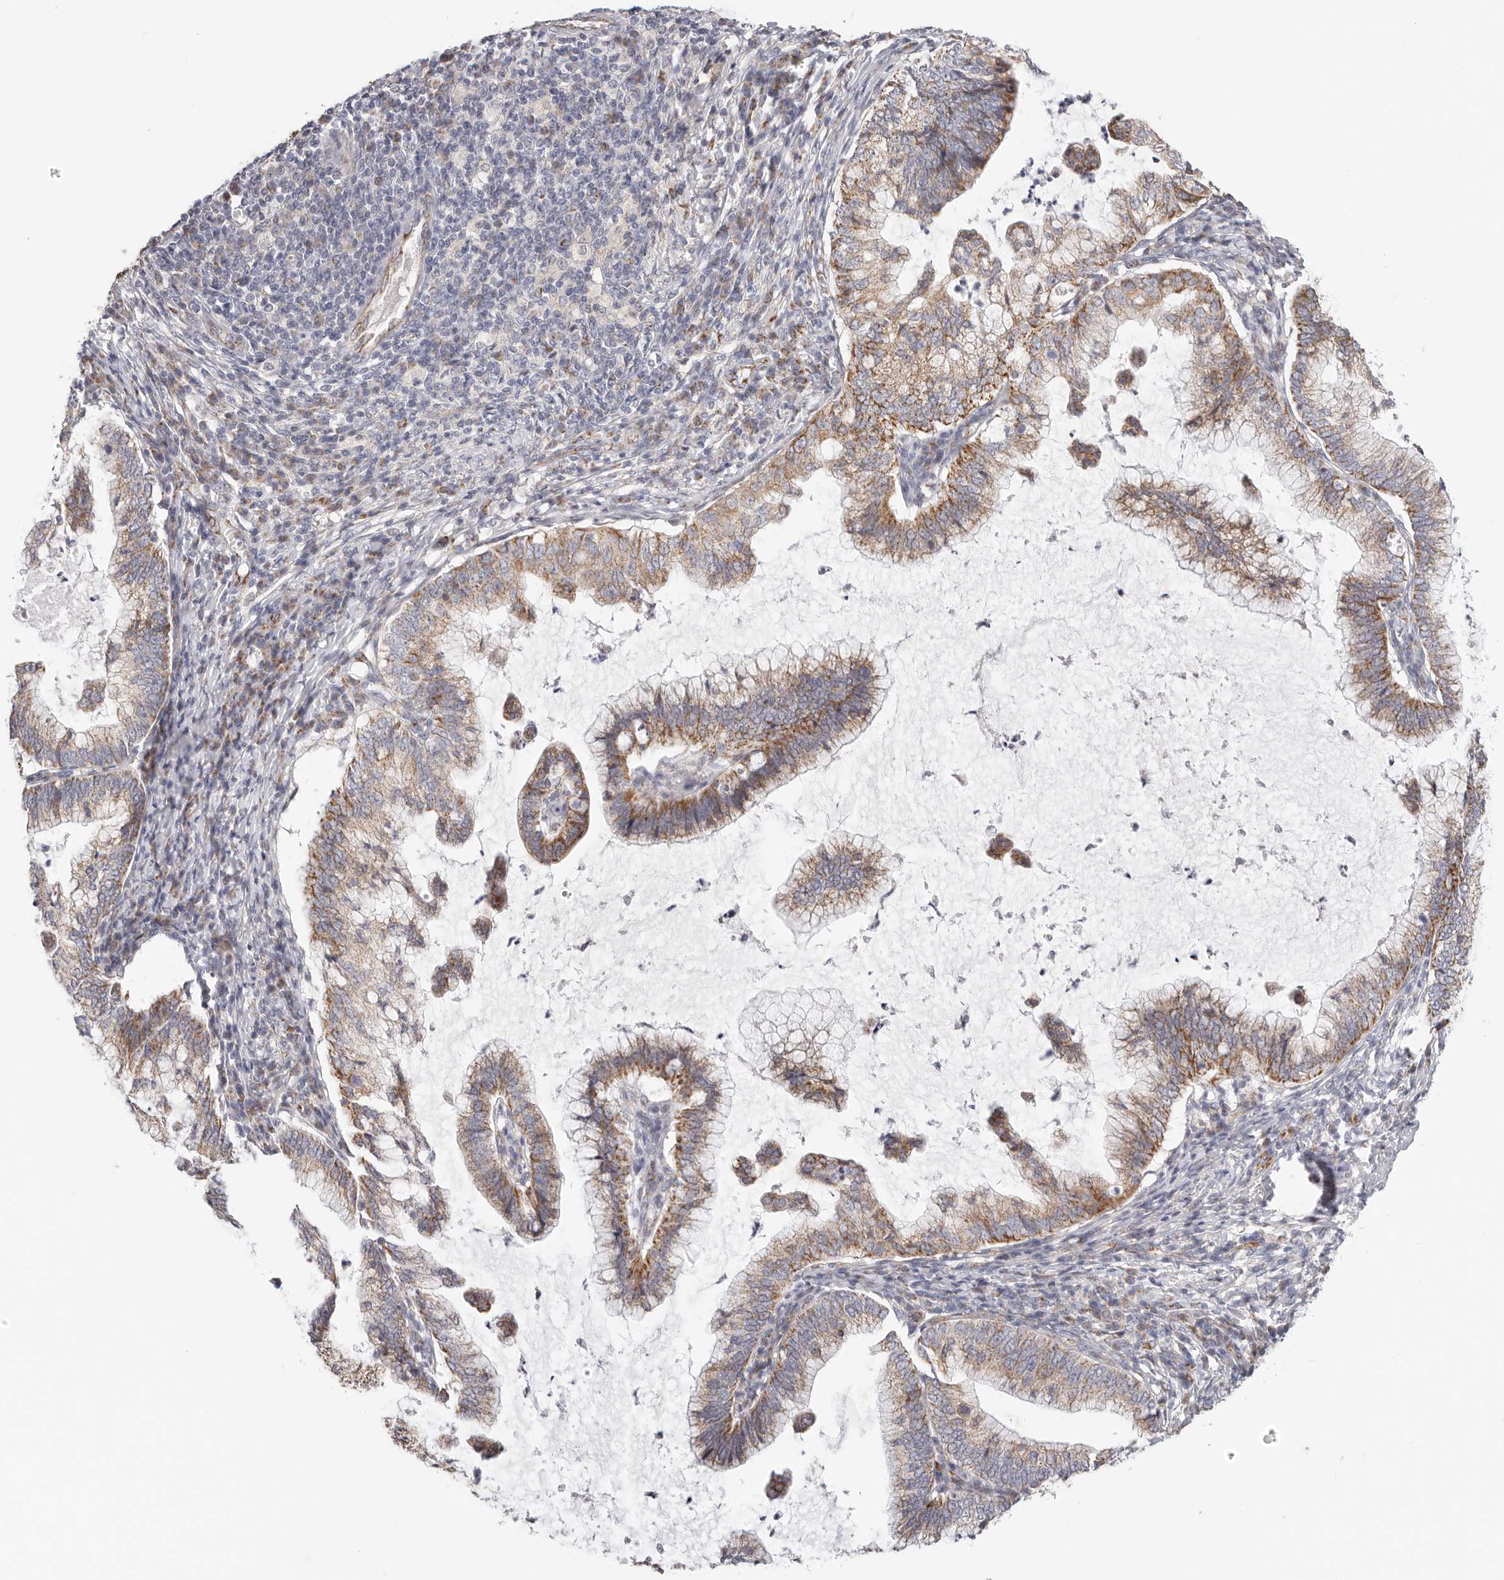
{"staining": {"intensity": "moderate", "quantity": "25%-75%", "location": "cytoplasmic/membranous"}, "tissue": "cervical cancer", "cell_type": "Tumor cells", "image_type": "cancer", "snomed": [{"axis": "morphology", "description": "Adenocarcinoma, NOS"}, {"axis": "topography", "description": "Cervix"}], "caption": "This micrograph reveals immunohistochemistry (IHC) staining of human cervical adenocarcinoma, with medium moderate cytoplasmic/membranous staining in approximately 25%-75% of tumor cells.", "gene": "AFDN", "patient": {"sex": "female", "age": 36}}